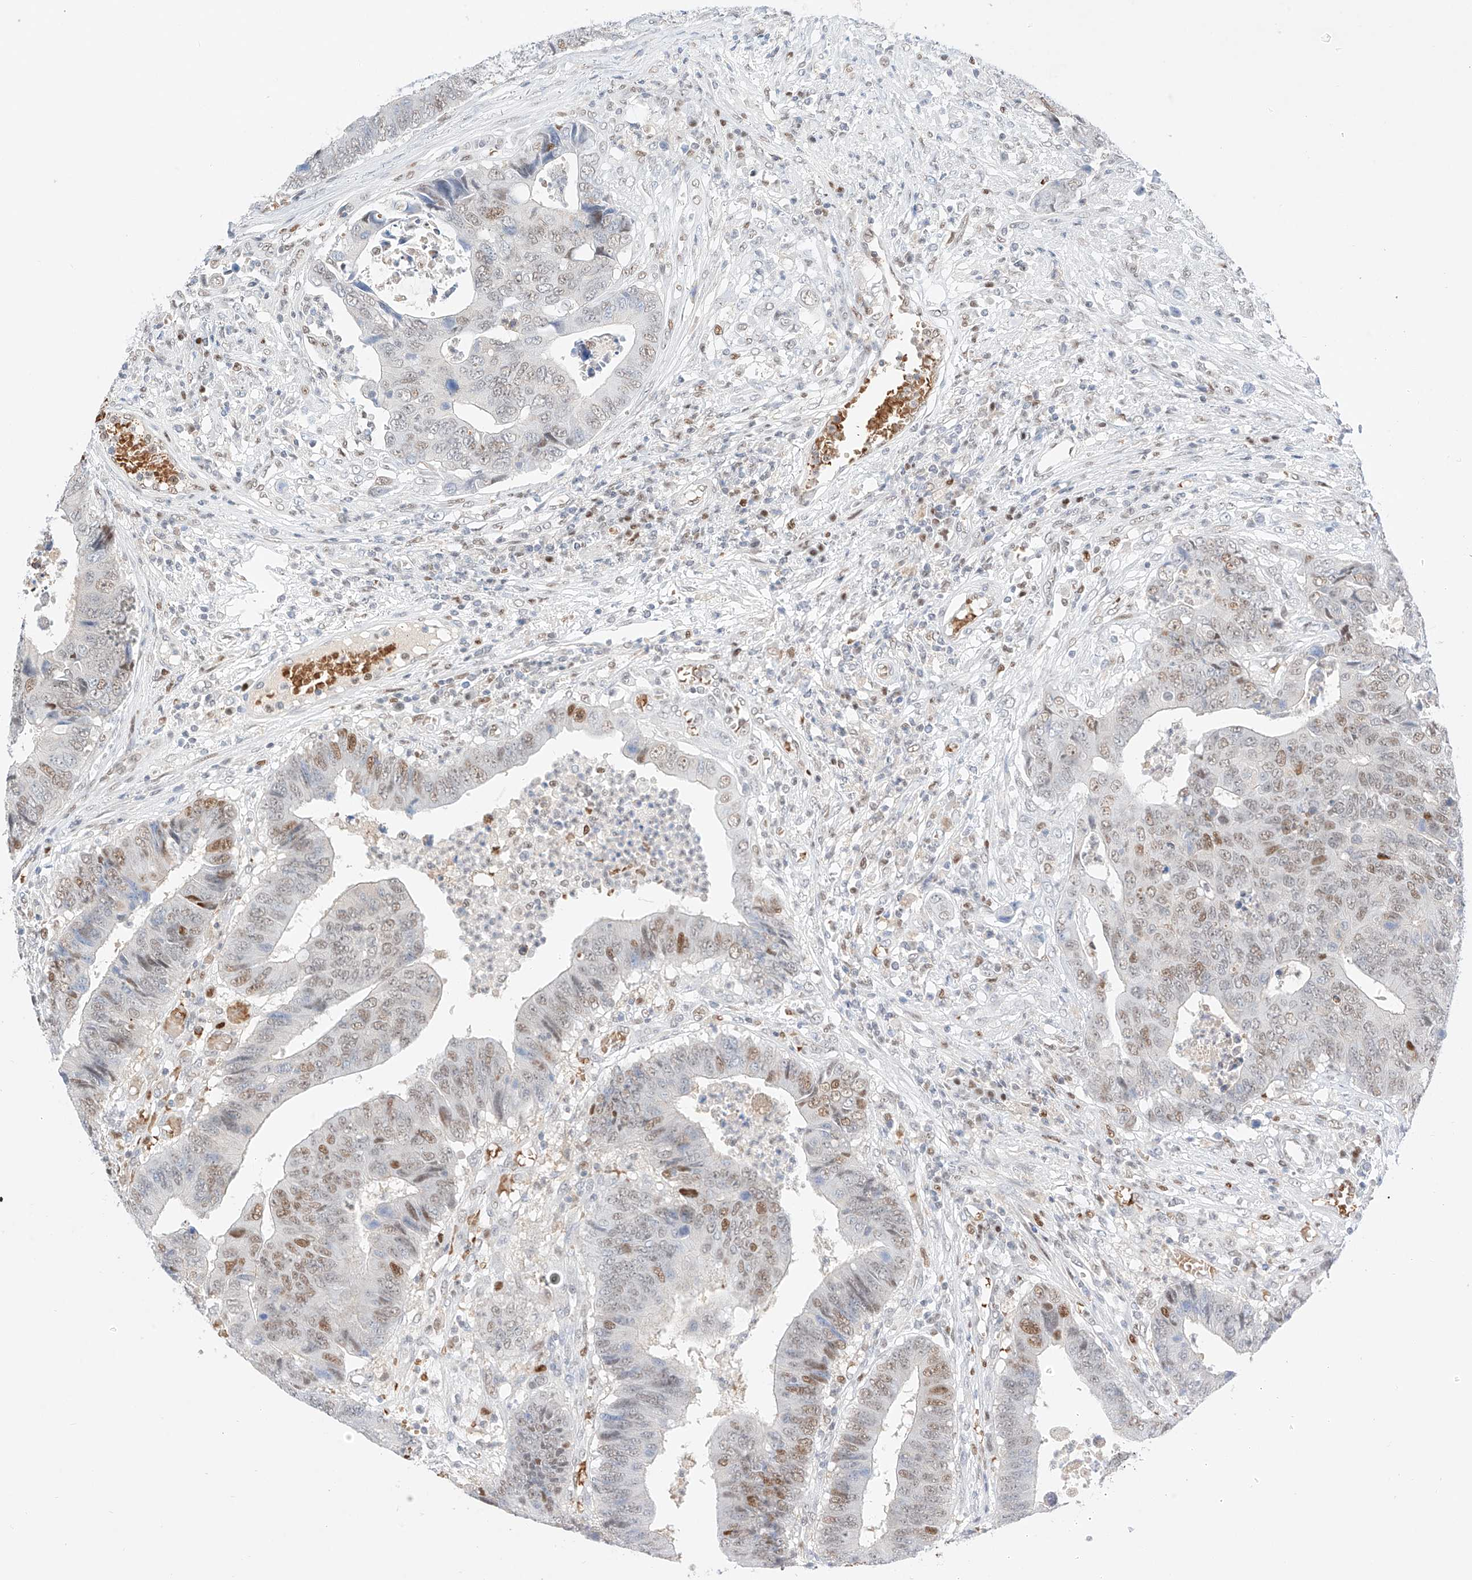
{"staining": {"intensity": "moderate", "quantity": "25%-75%", "location": "nuclear"}, "tissue": "colorectal cancer", "cell_type": "Tumor cells", "image_type": "cancer", "snomed": [{"axis": "morphology", "description": "Adenocarcinoma, NOS"}, {"axis": "topography", "description": "Rectum"}], "caption": "This image exhibits immunohistochemistry (IHC) staining of colorectal cancer (adenocarcinoma), with medium moderate nuclear expression in about 25%-75% of tumor cells.", "gene": "APIP", "patient": {"sex": "male", "age": 84}}